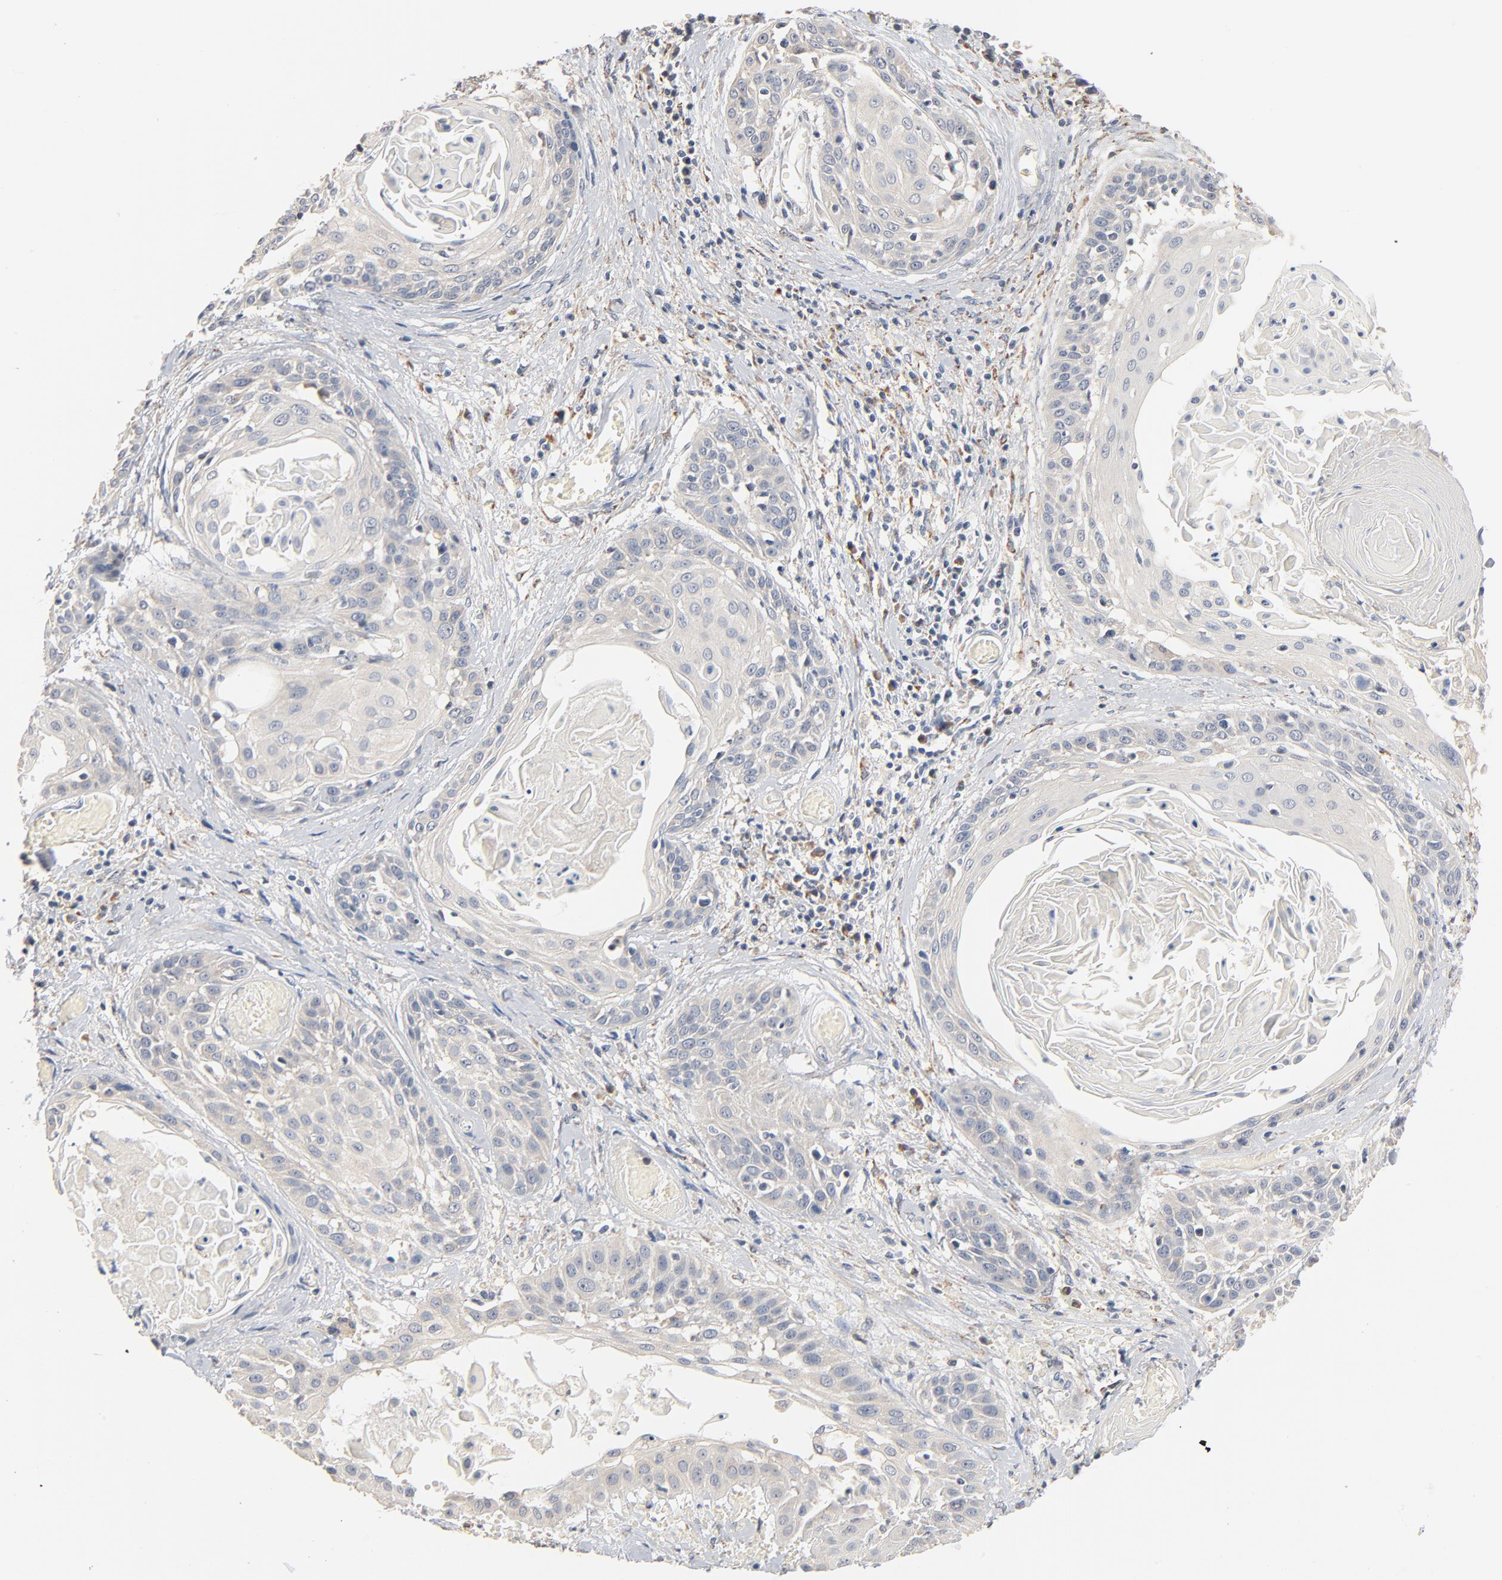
{"staining": {"intensity": "negative", "quantity": "none", "location": "none"}, "tissue": "cervical cancer", "cell_type": "Tumor cells", "image_type": "cancer", "snomed": [{"axis": "morphology", "description": "Squamous cell carcinoma, NOS"}, {"axis": "topography", "description": "Cervix"}], "caption": "DAB (3,3'-diaminobenzidine) immunohistochemical staining of cervical cancer reveals no significant staining in tumor cells. The staining was performed using DAB to visualize the protein expression in brown, while the nuclei were stained in blue with hematoxylin (Magnification: 20x).", "gene": "ZDHHC8", "patient": {"sex": "female", "age": 57}}